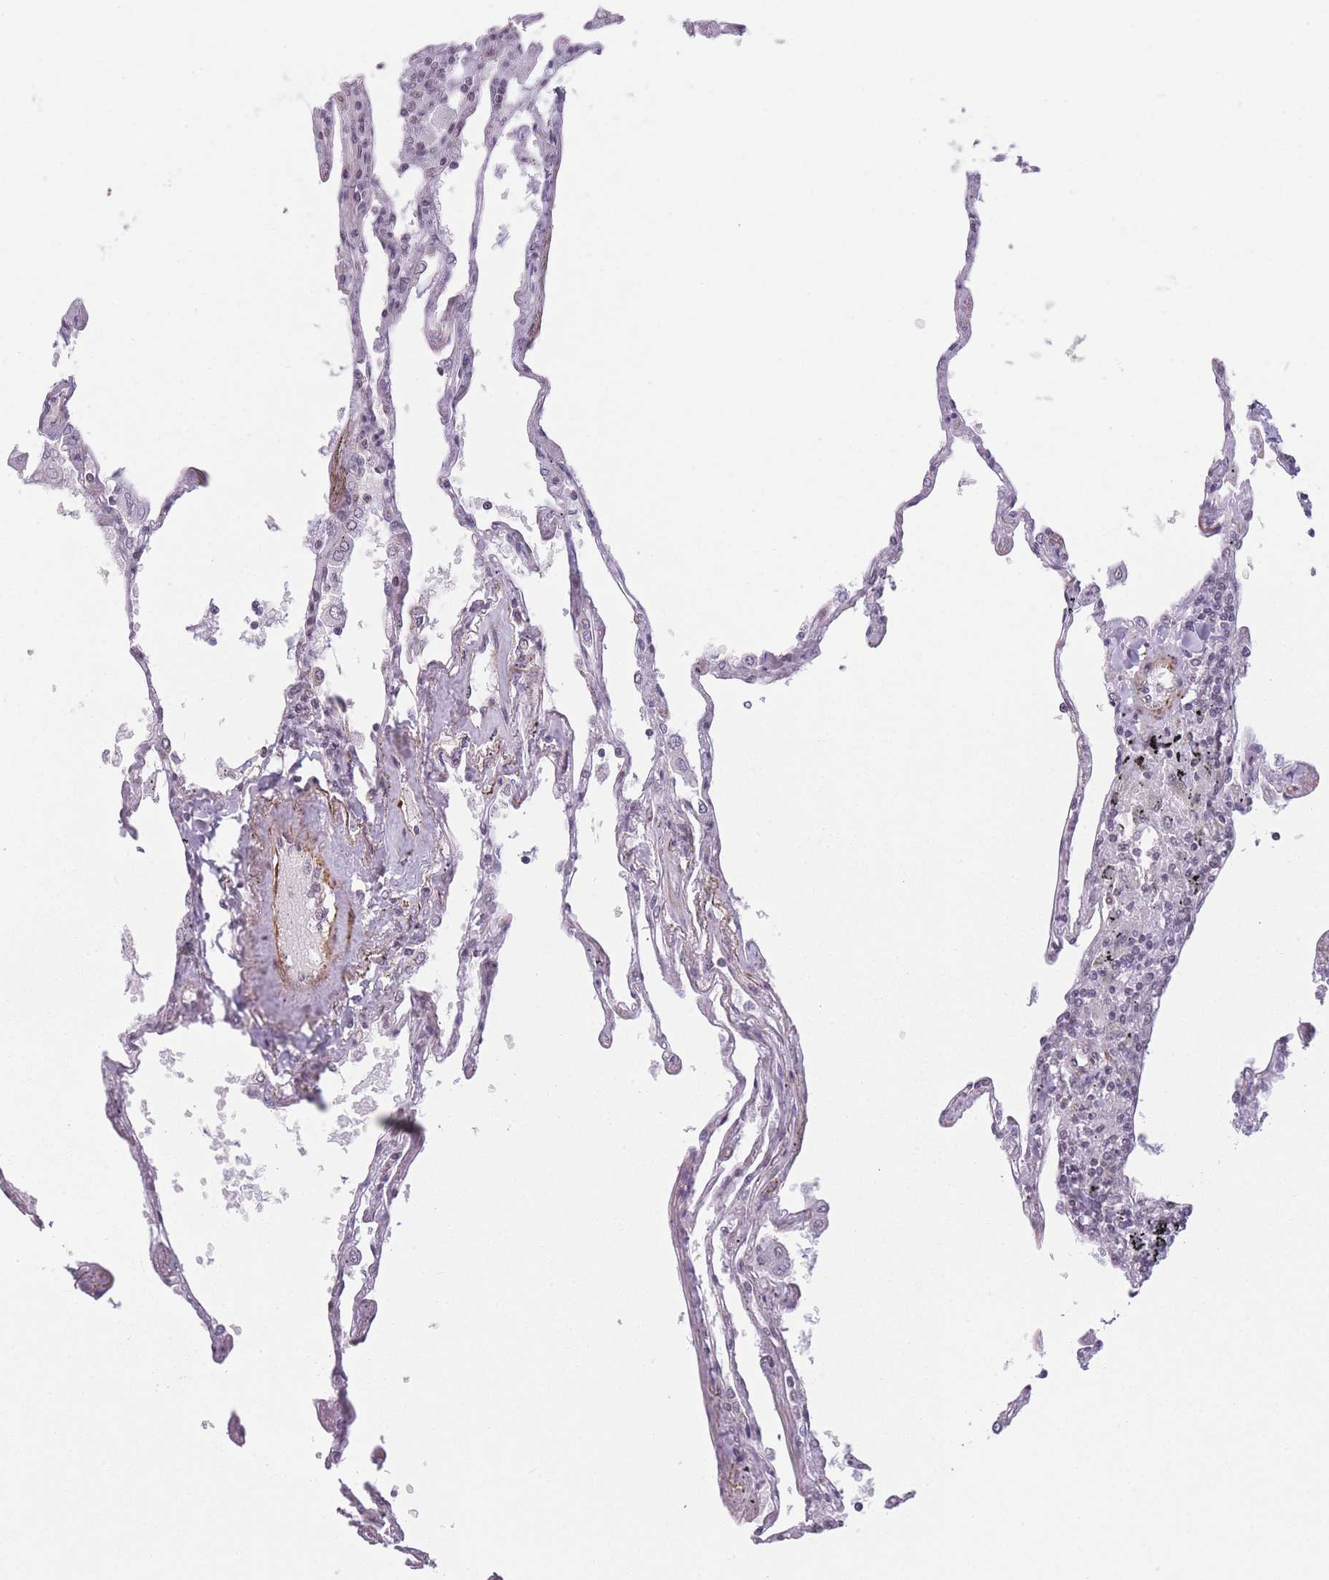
{"staining": {"intensity": "negative", "quantity": "none", "location": "none"}, "tissue": "lung", "cell_type": "Alveolar cells", "image_type": "normal", "snomed": [{"axis": "morphology", "description": "Normal tissue, NOS"}, {"axis": "topography", "description": "Lung"}], "caption": "Alveolar cells show no significant staining in unremarkable lung. (DAB IHC, high magnification).", "gene": "SIN3B", "patient": {"sex": "female", "age": 67}}